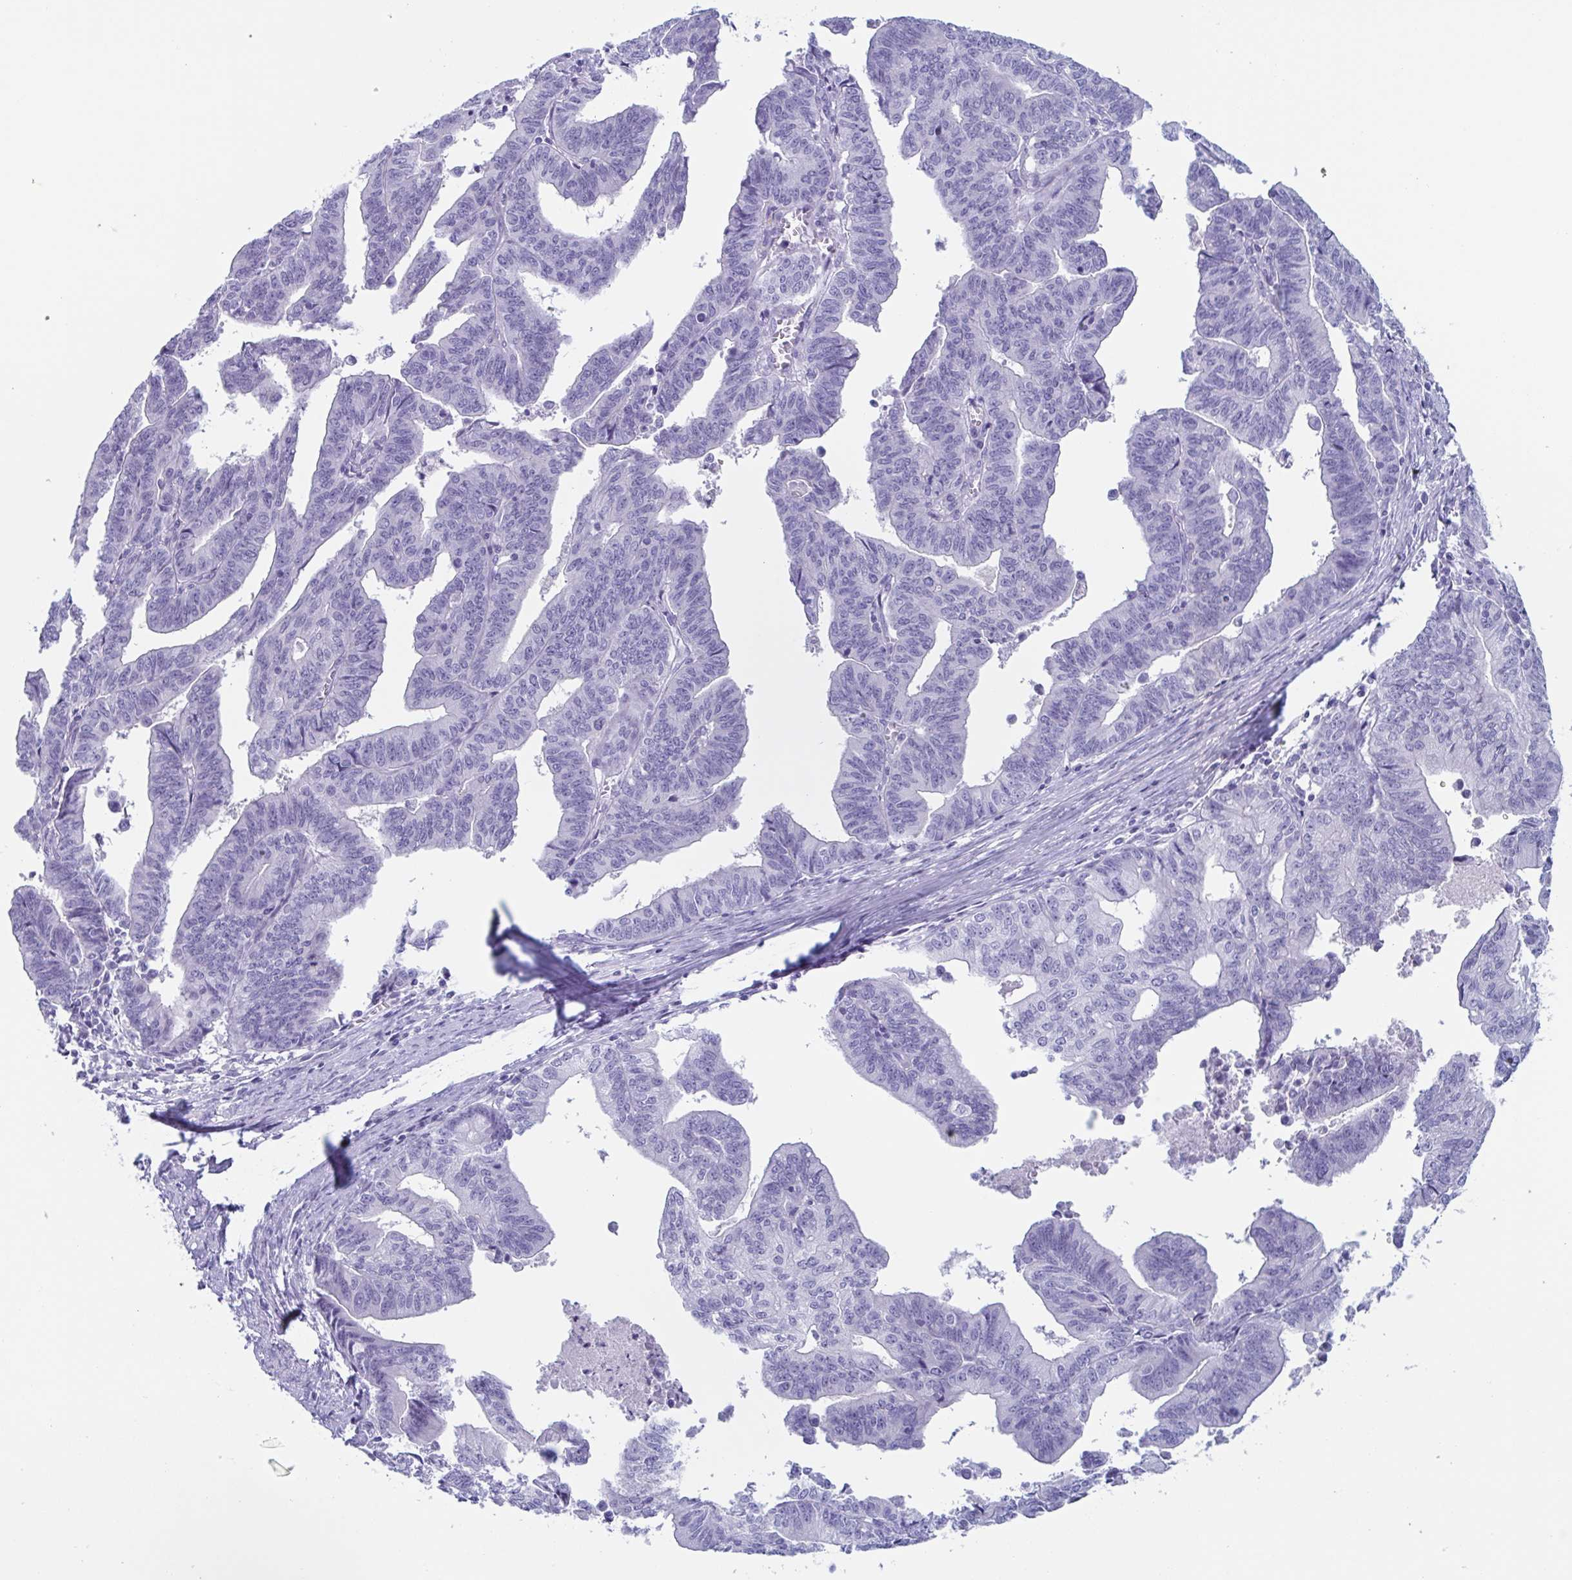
{"staining": {"intensity": "negative", "quantity": "none", "location": "none"}, "tissue": "endometrial cancer", "cell_type": "Tumor cells", "image_type": "cancer", "snomed": [{"axis": "morphology", "description": "Adenocarcinoma, NOS"}, {"axis": "topography", "description": "Endometrium"}], "caption": "Protein analysis of adenocarcinoma (endometrial) displays no significant staining in tumor cells. (DAB immunohistochemistry, high magnification).", "gene": "LYRM2", "patient": {"sex": "female", "age": 65}}